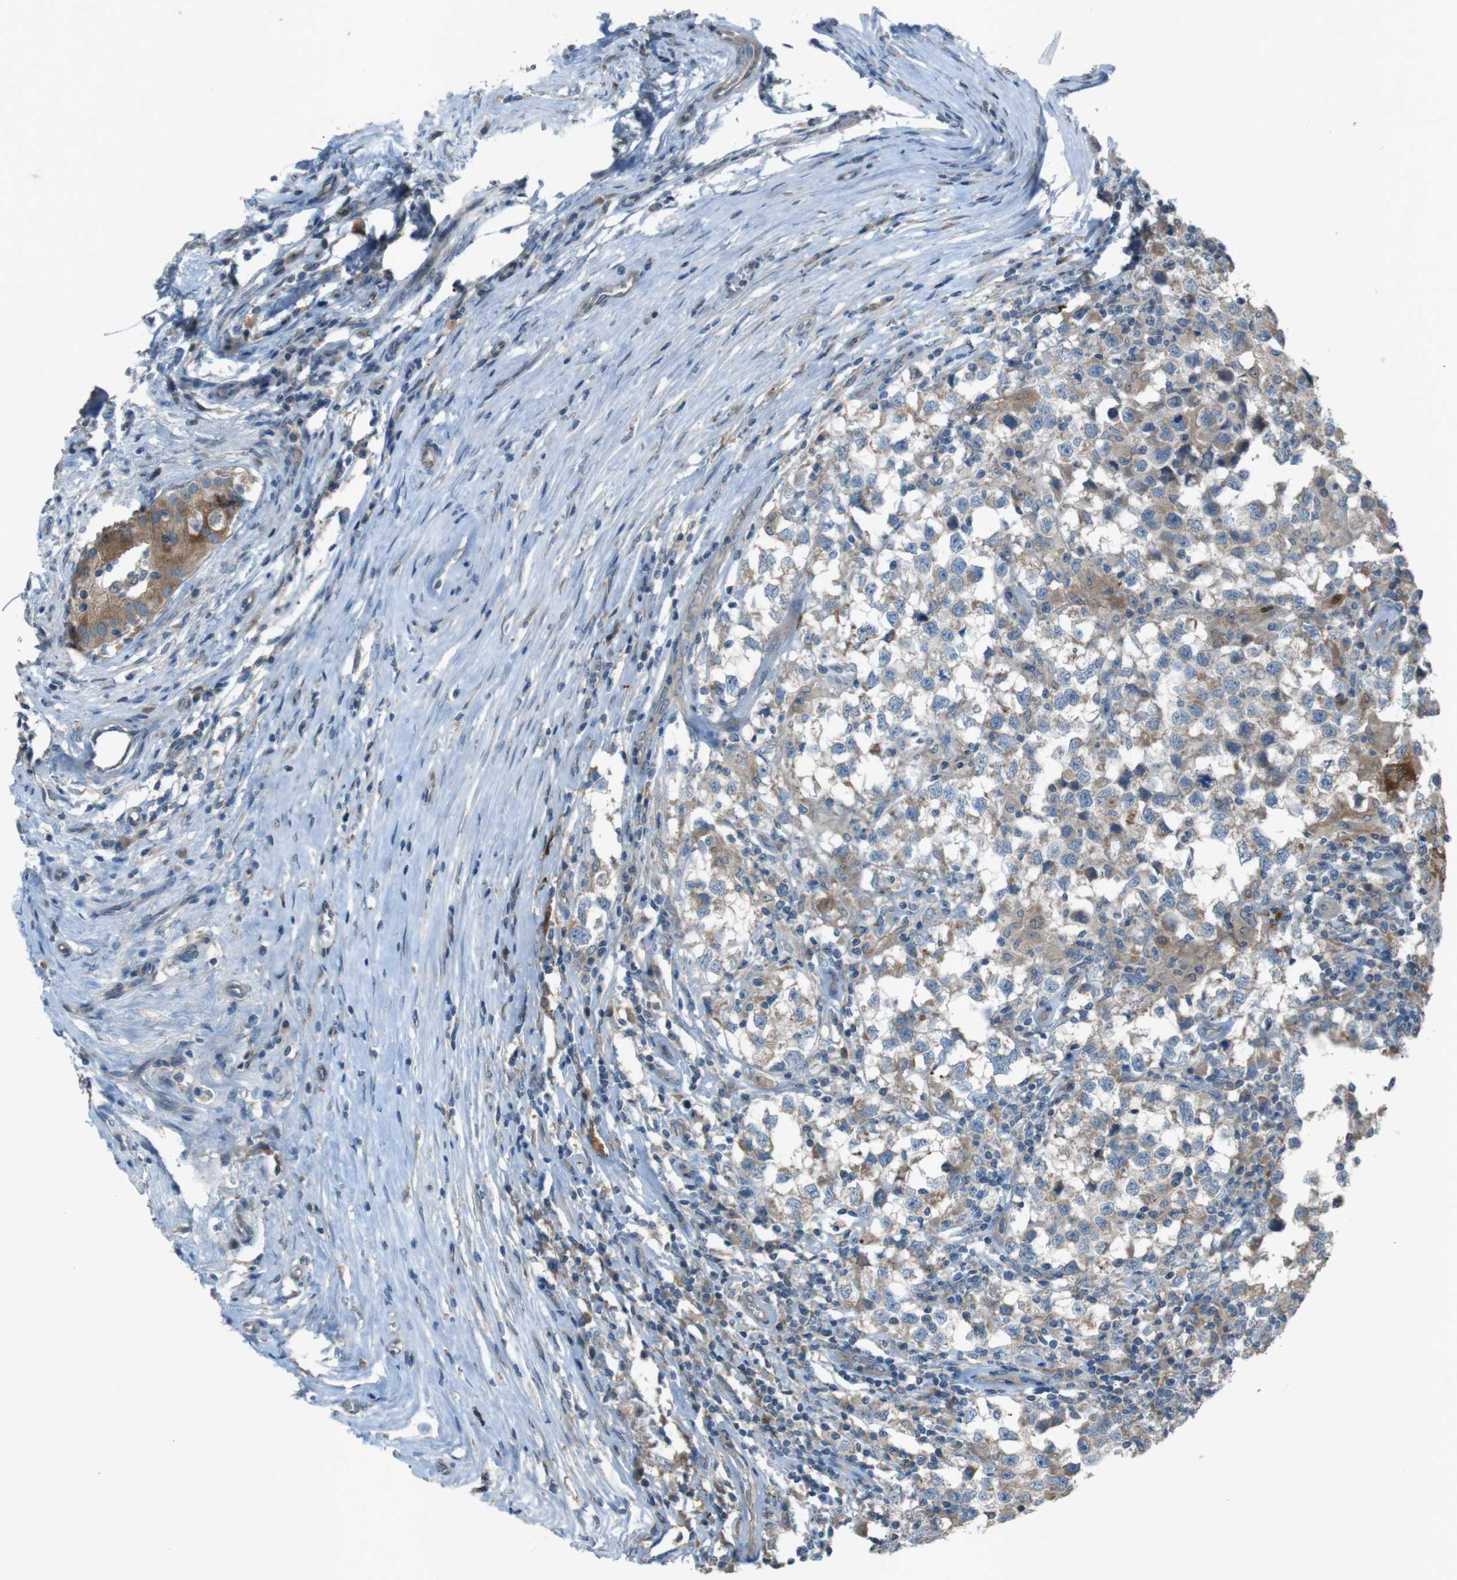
{"staining": {"intensity": "weak", "quantity": "<25%", "location": "cytoplasmic/membranous"}, "tissue": "testis cancer", "cell_type": "Tumor cells", "image_type": "cancer", "snomed": [{"axis": "morphology", "description": "Carcinoma, Embryonal, NOS"}, {"axis": "topography", "description": "Testis"}], "caption": "A histopathology image of embryonal carcinoma (testis) stained for a protein demonstrates no brown staining in tumor cells.", "gene": "TMEM41B", "patient": {"sex": "male", "age": 21}}